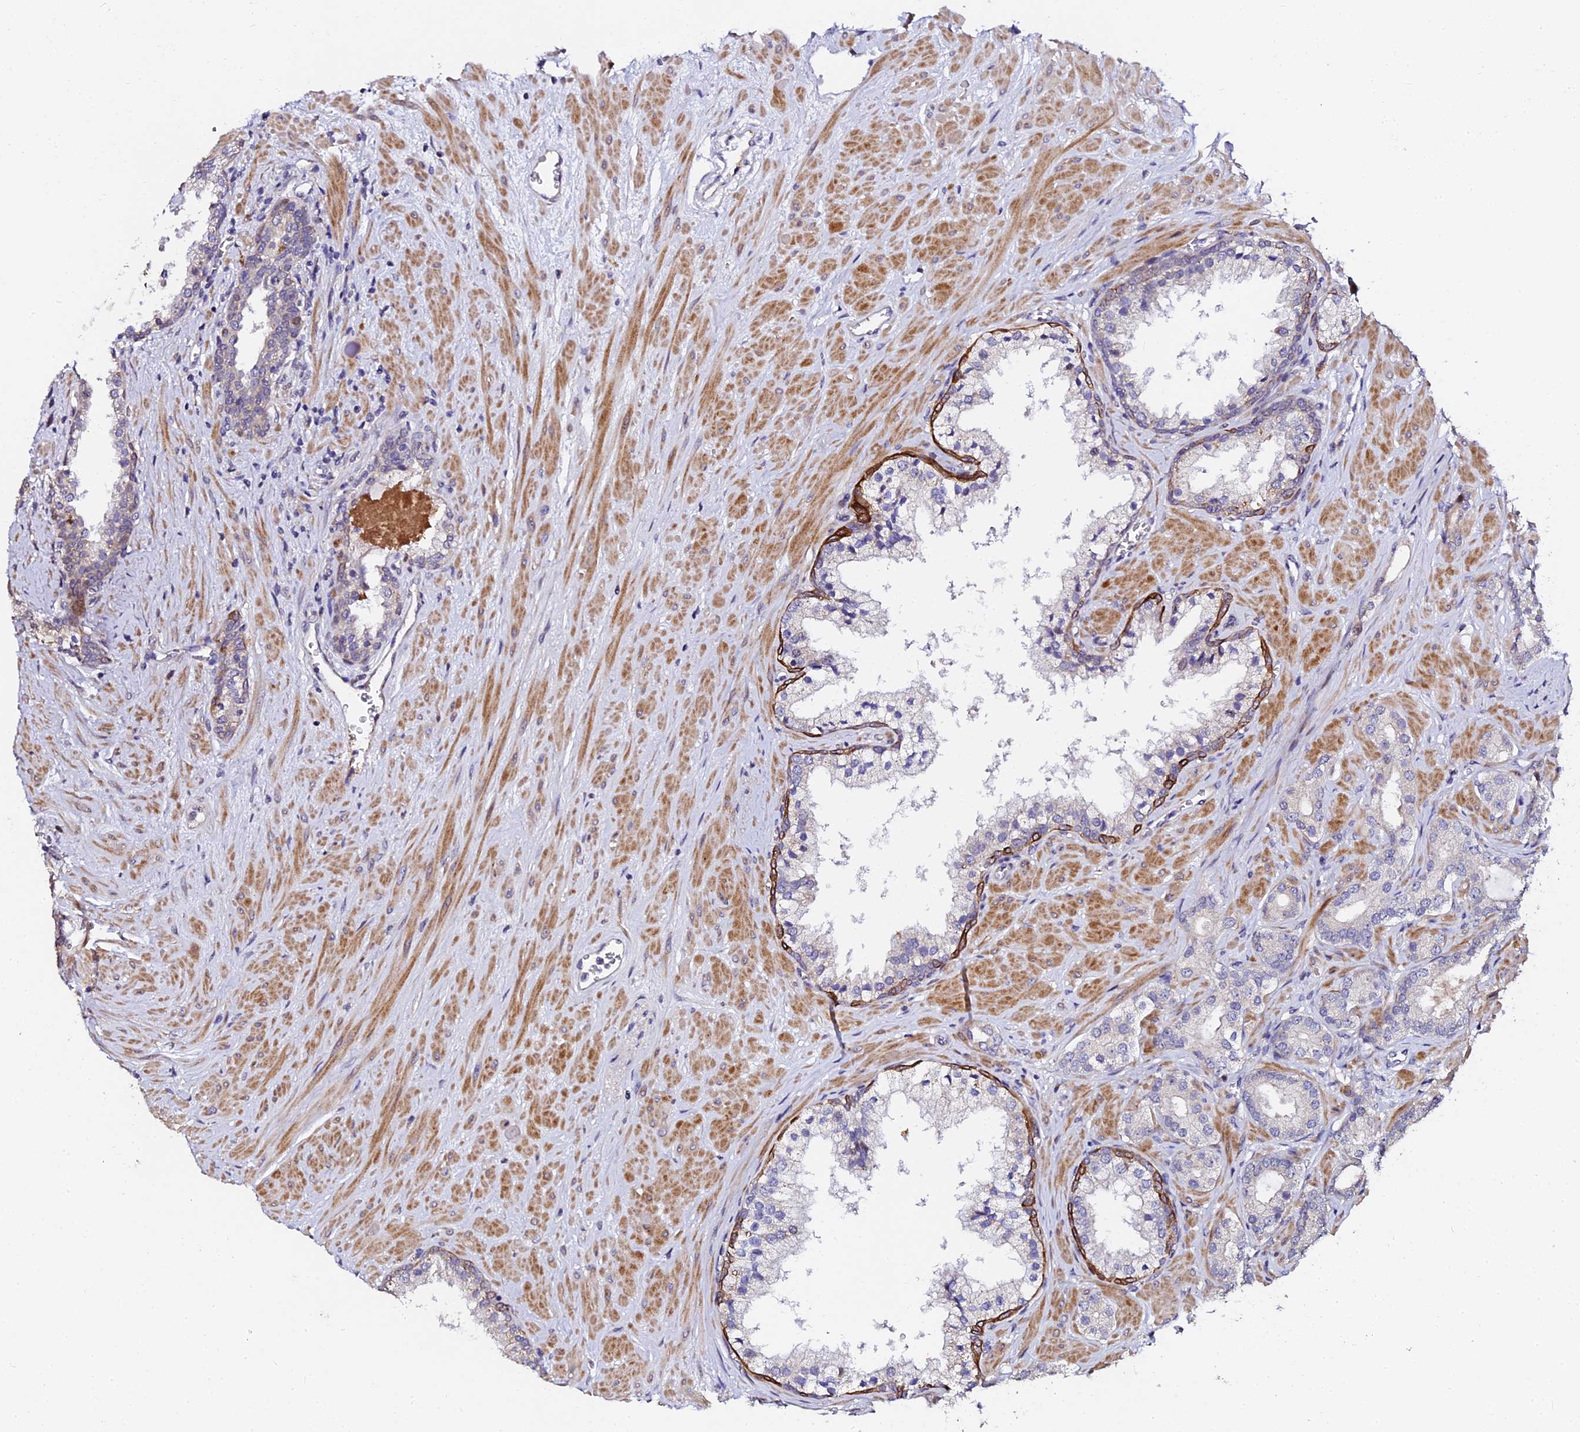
{"staining": {"intensity": "negative", "quantity": "none", "location": "none"}, "tissue": "prostate cancer", "cell_type": "Tumor cells", "image_type": "cancer", "snomed": [{"axis": "morphology", "description": "Adenocarcinoma, High grade"}, {"axis": "topography", "description": "Prostate"}], "caption": "This photomicrograph is of prostate adenocarcinoma (high-grade) stained with immunohistochemistry to label a protein in brown with the nuclei are counter-stained blue. There is no staining in tumor cells.", "gene": "GPN3", "patient": {"sex": "male", "age": 64}}